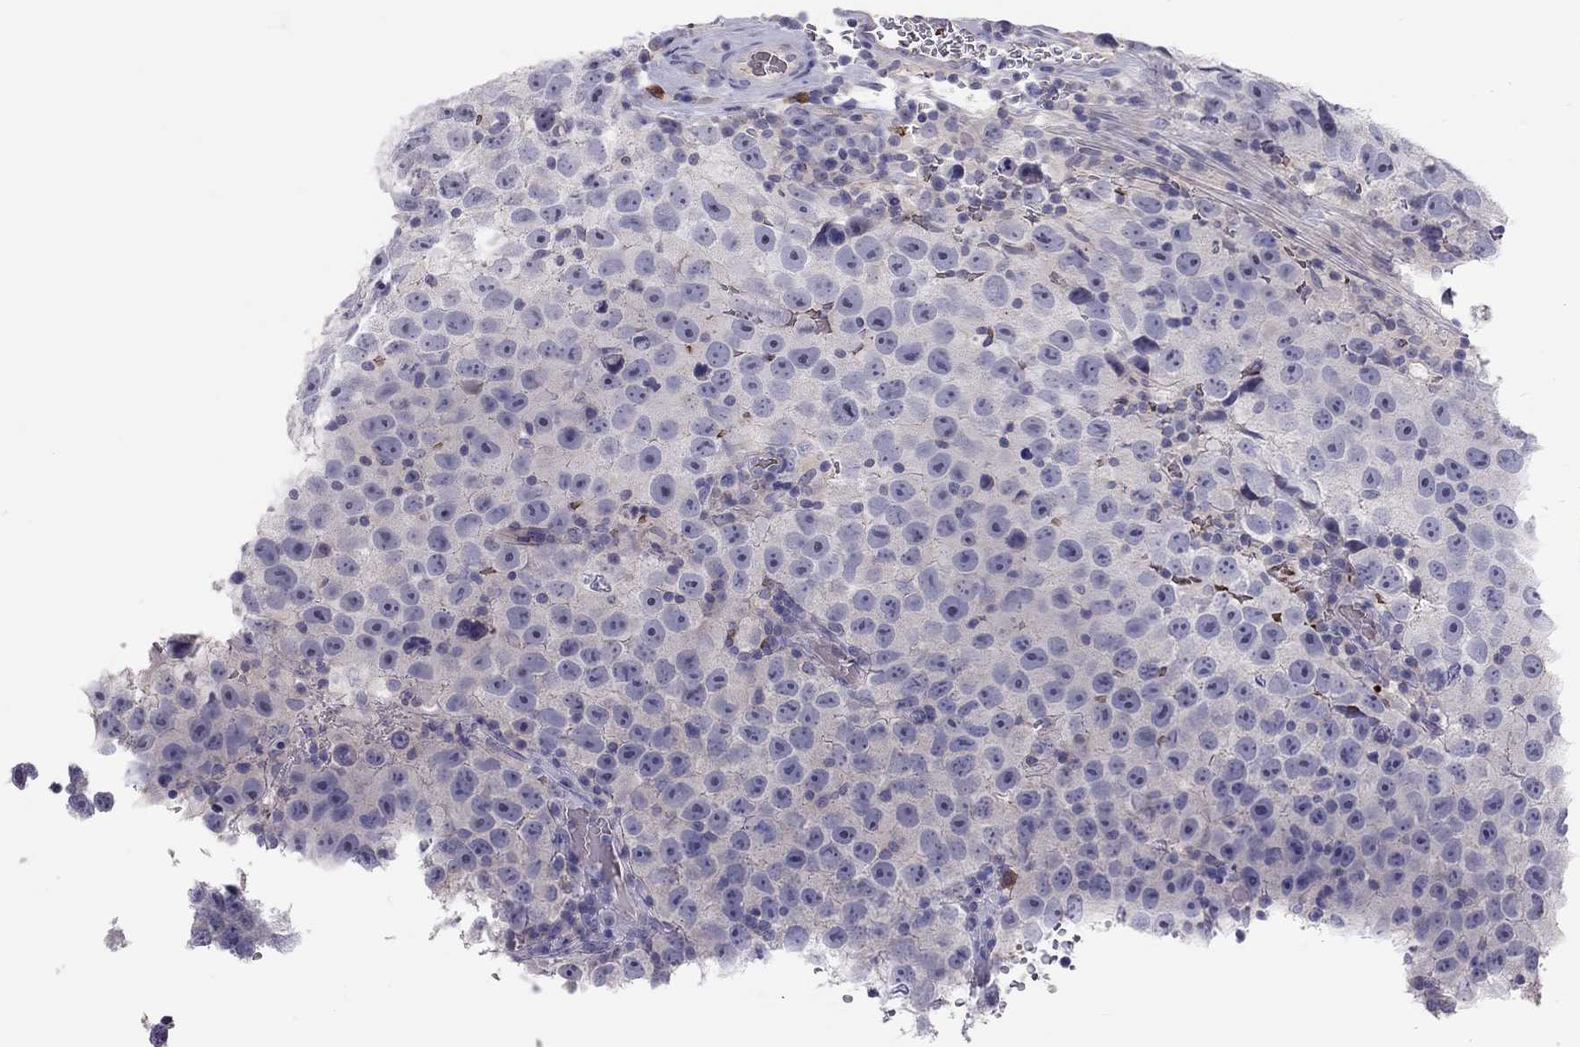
{"staining": {"intensity": "negative", "quantity": "none", "location": "none"}, "tissue": "testis cancer", "cell_type": "Tumor cells", "image_type": "cancer", "snomed": [{"axis": "morphology", "description": "Normal tissue, NOS"}, {"axis": "morphology", "description": "Seminoma, NOS"}, {"axis": "topography", "description": "Testis"}], "caption": "An image of human seminoma (testis) is negative for staining in tumor cells. (Brightfield microscopy of DAB IHC at high magnification).", "gene": "FRMD1", "patient": {"sex": "male", "age": 31}}